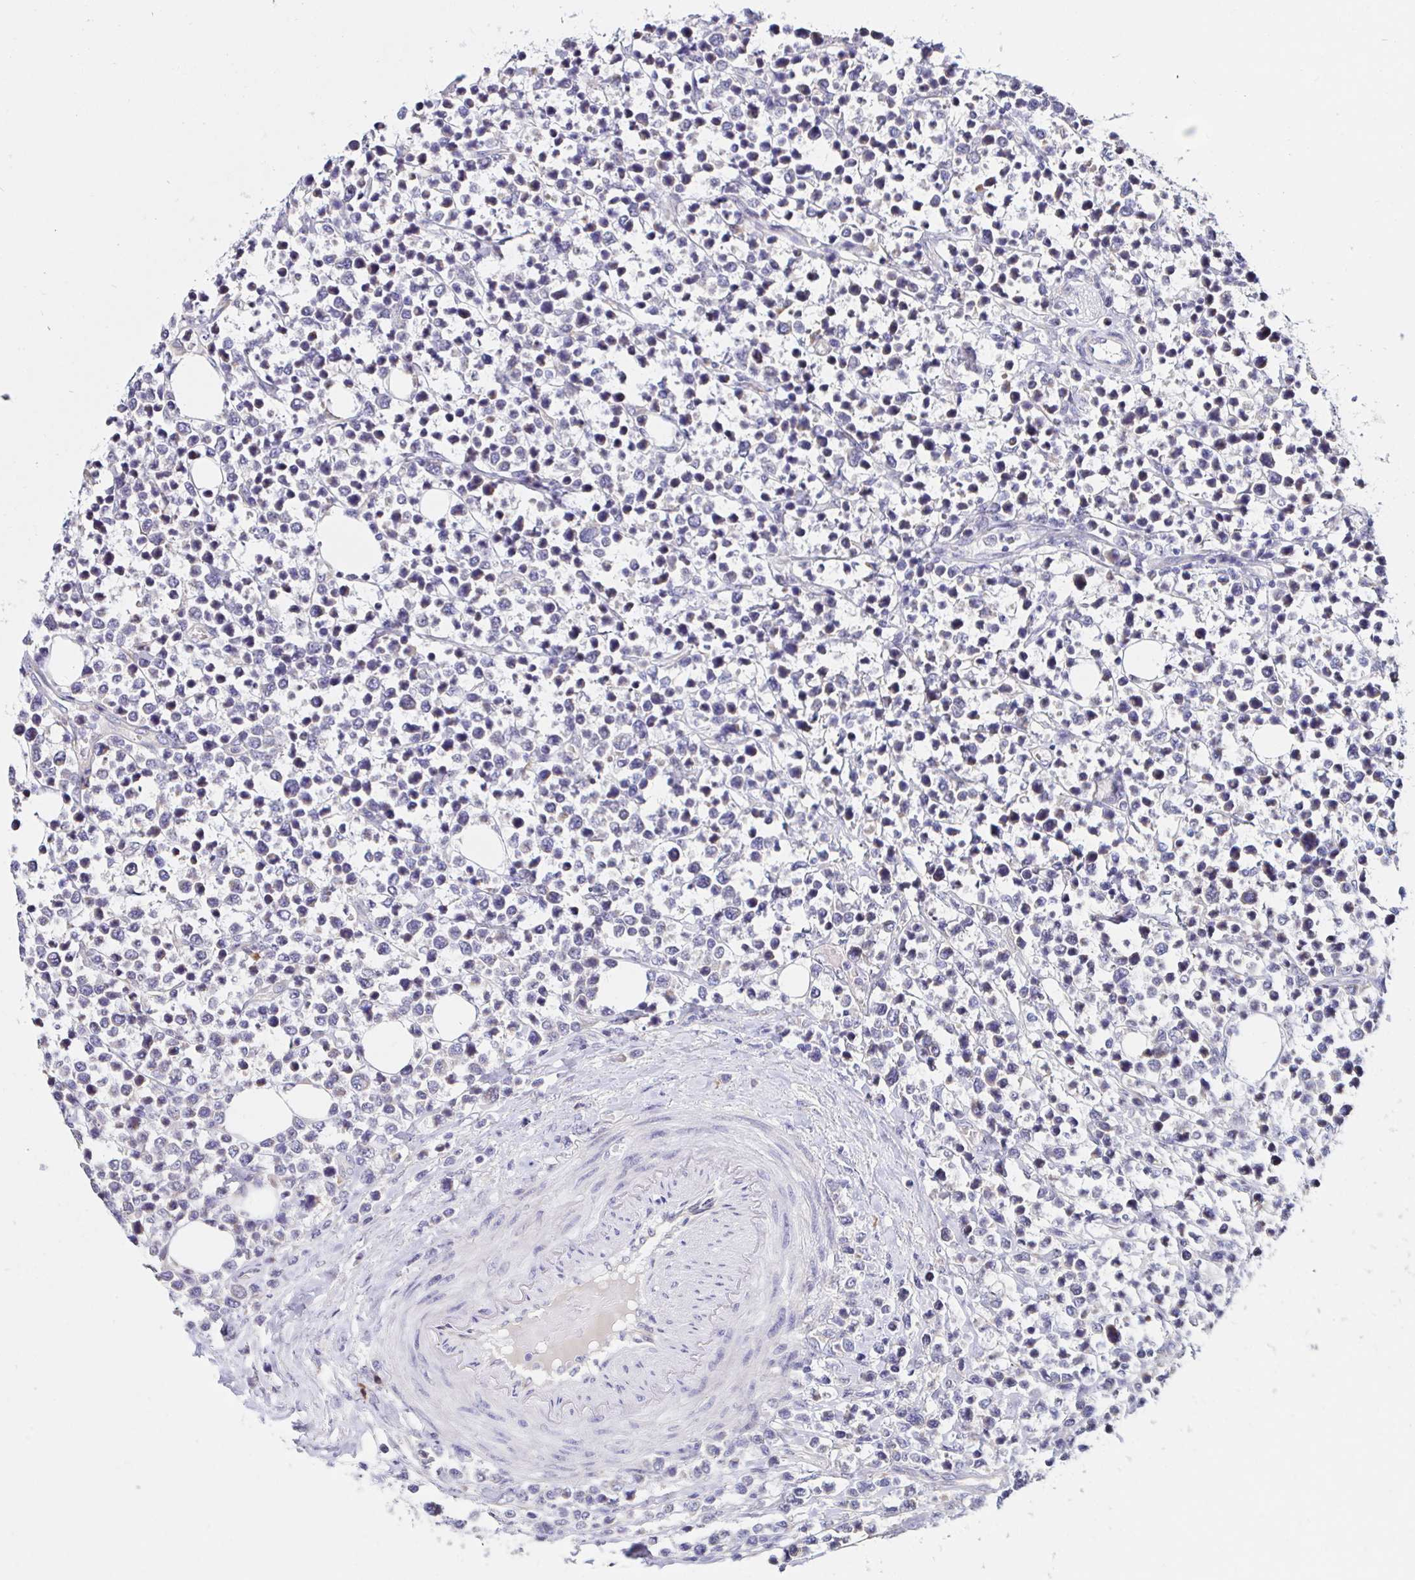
{"staining": {"intensity": "negative", "quantity": "none", "location": "none"}, "tissue": "lymphoma", "cell_type": "Tumor cells", "image_type": "cancer", "snomed": [{"axis": "morphology", "description": "Malignant lymphoma, non-Hodgkin's type, Low grade"}, {"axis": "topography", "description": "Lymph node"}], "caption": "Immunohistochemistry (IHC) of lymphoma reveals no expression in tumor cells.", "gene": "VSIG2", "patient": {"sex": "male", "age": 60}}